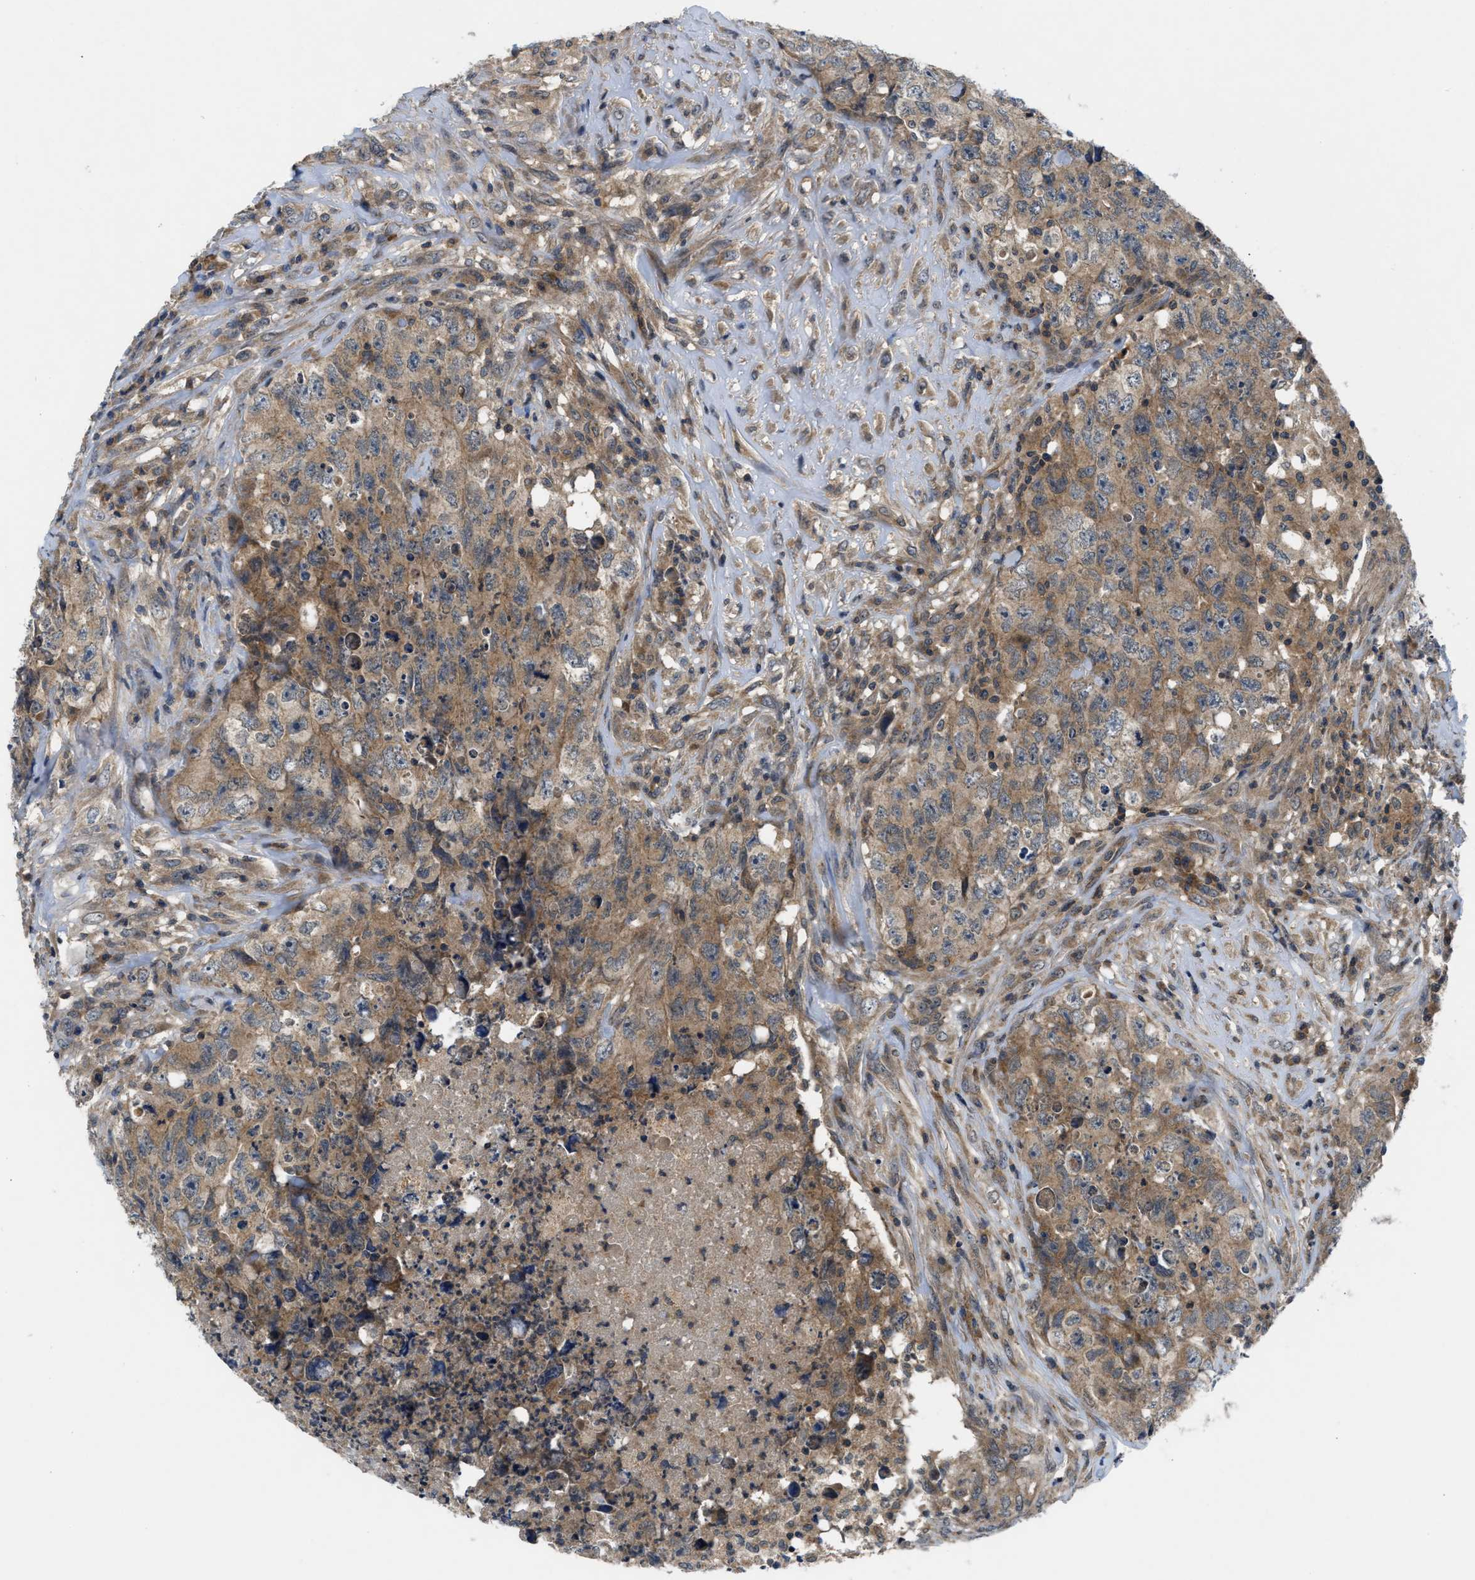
{"staining": {"intensity": "moderate", "quantity": ">75%", "location": "cytoplasmic/membranous"}, "tissue": "testis cancer", "cell_type": "Tumor cells", "image_type": "cancer", "snomed": [{"axis": "morphology", "description": "Carcinoma, Embryonal, NOS"}, {"axis": "topography", "description": "Testis"}], "caption": "Tumor cells demonstrate medium levels of moderate cytoplasmic/membranous positivity in about >75% of cells in testis cancer. Immunohistochemistry stains the protein in brown and the nuclei are stained blue.", "gene": "PDE7A", "patient": {"sex": "male", "age": 32}}